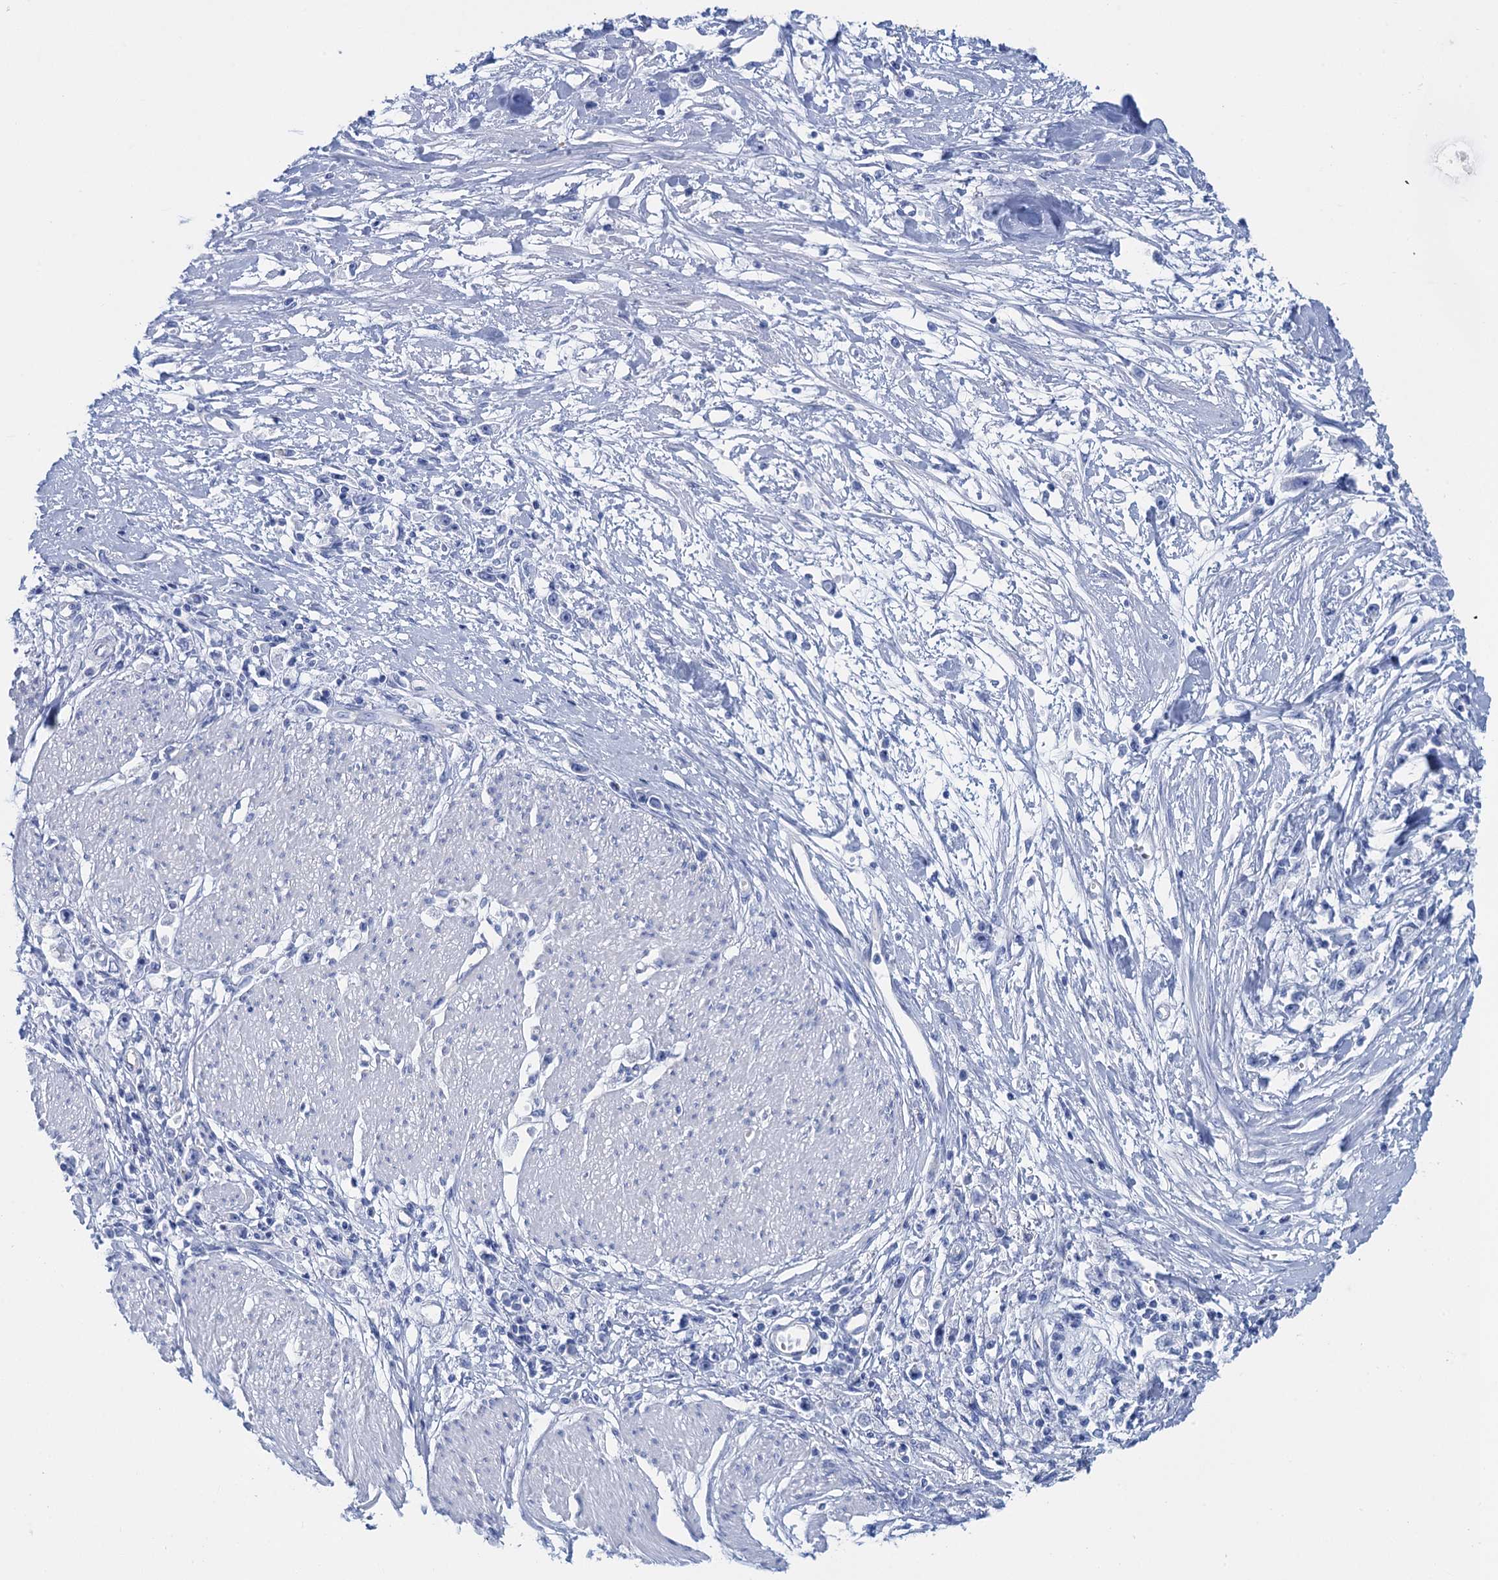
{"staining": {"intensity": "negative", "quantity": "none", "location": "none"}, "tissue": "stomach cancer", "cell_type": "Tumor cells", "image_type": "cancer", "snomed": [{"axis": "morphology", "description": "Adenocarcinoma, NOS"}, {"axis": "topography", "description": "Stomach"}], "caption": "A histopathology image of stomach cancer stained for a protein demonstrates no brown staining in tumor cells. (Stains: DAB (3,3'-diaminobenzidine) IHC with hematoxylin counter stain, Microscopy: brightfield microscopy at high magnification).", "gene": "CALML5", "patient": {"sex": "female", "age": 59}}